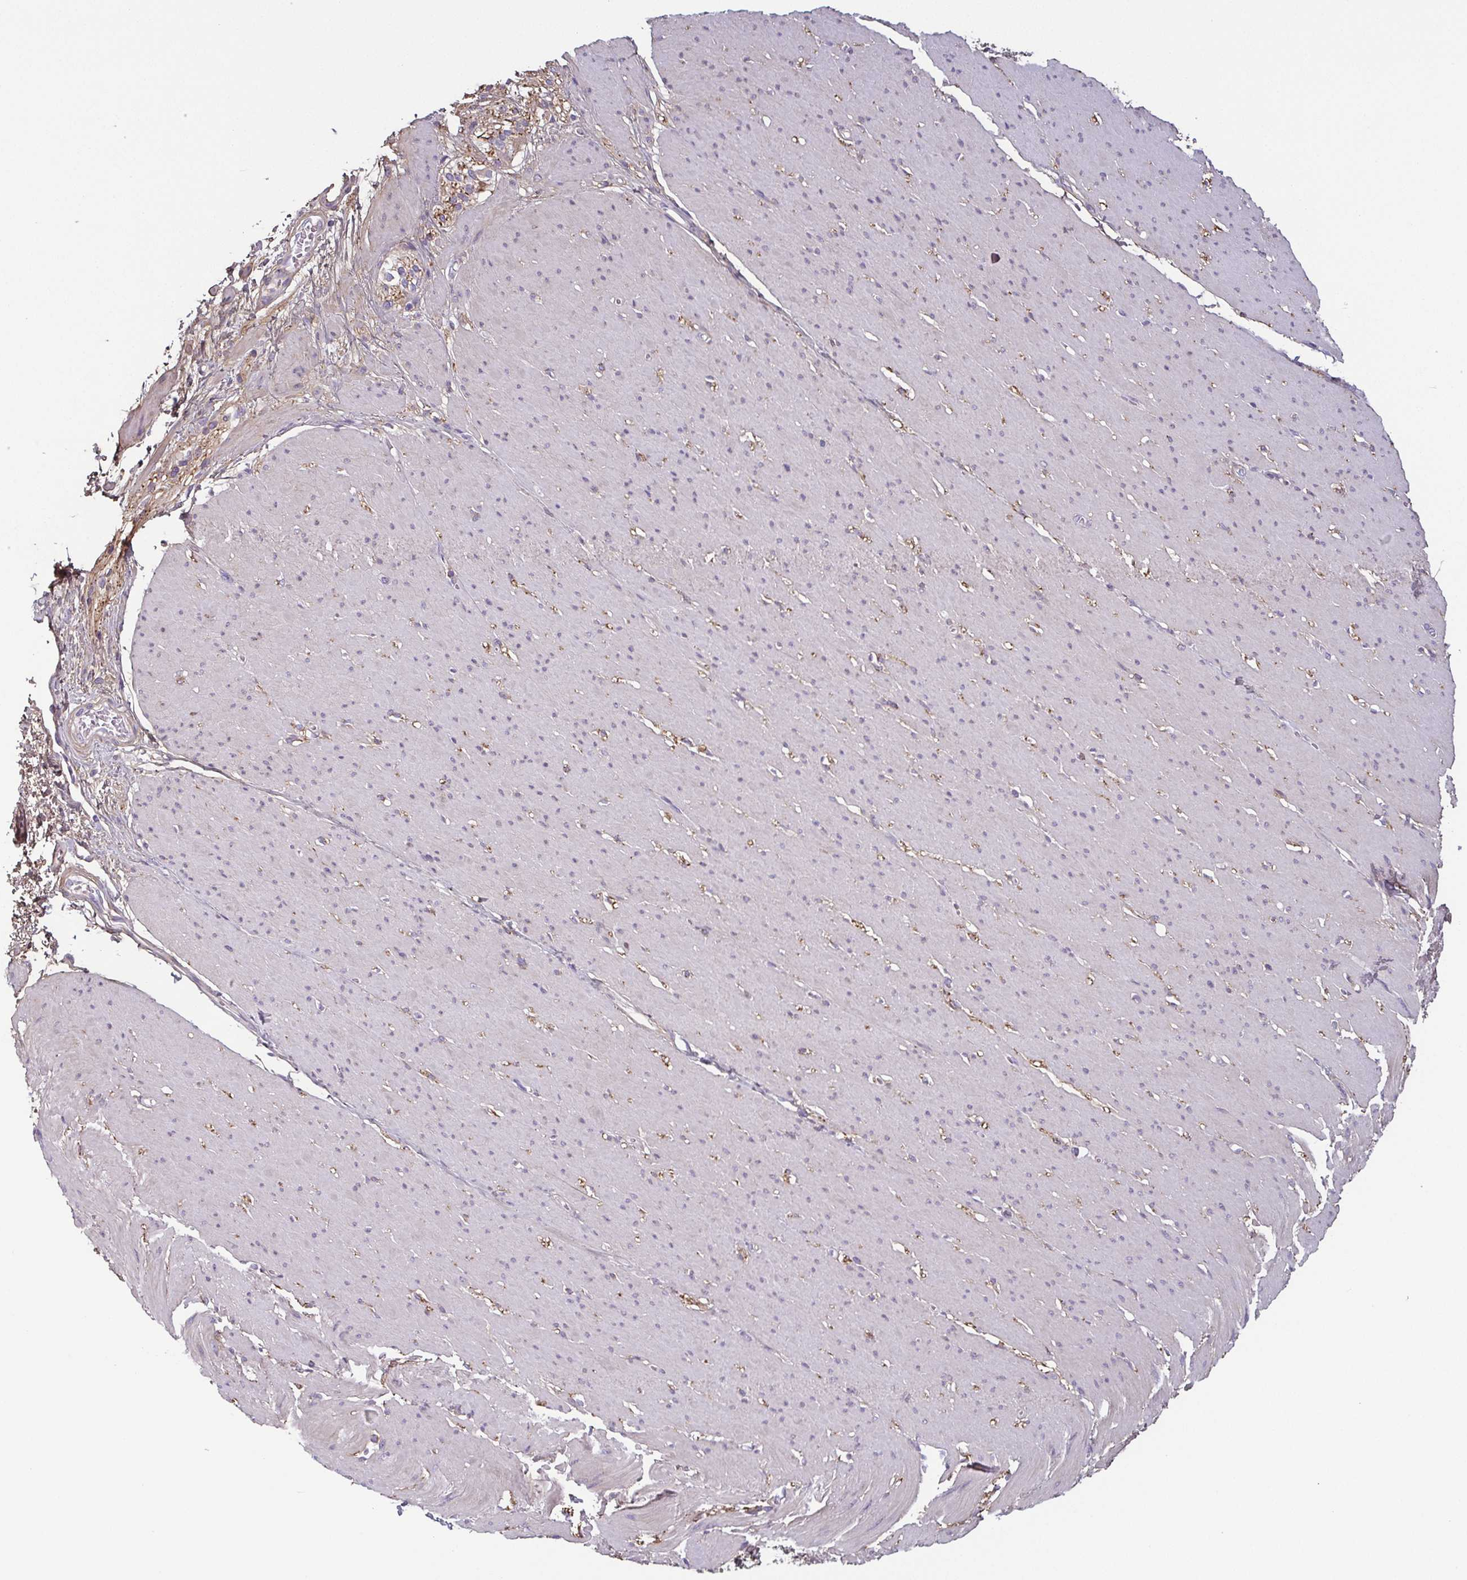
{"staining": {"intensity": "negative", "quantity": "none", "location": "none"}, "tissue": "smooth muscle", "cell_type": "Smooth muscle cells", "image_type": "normal", "snomed": [{"axis": "morphology", "description": "Normal tissue, NOS"}, {"axis": "topography", "description": "Smooth muscle"}, {"axis": "topography", "description": "Rectum"}], "caption": "DAB immunohistochemical staining of unremarkable human smooth muscle exhibits no significant staining in smooth muscle cells. (DAB (3,3'-diaminobenzidine) immunohistochemistry visualized using brightfield microscopy, high magnification).", "gene": "ECM1", "patient": {"sex": "male", "age": 53}}